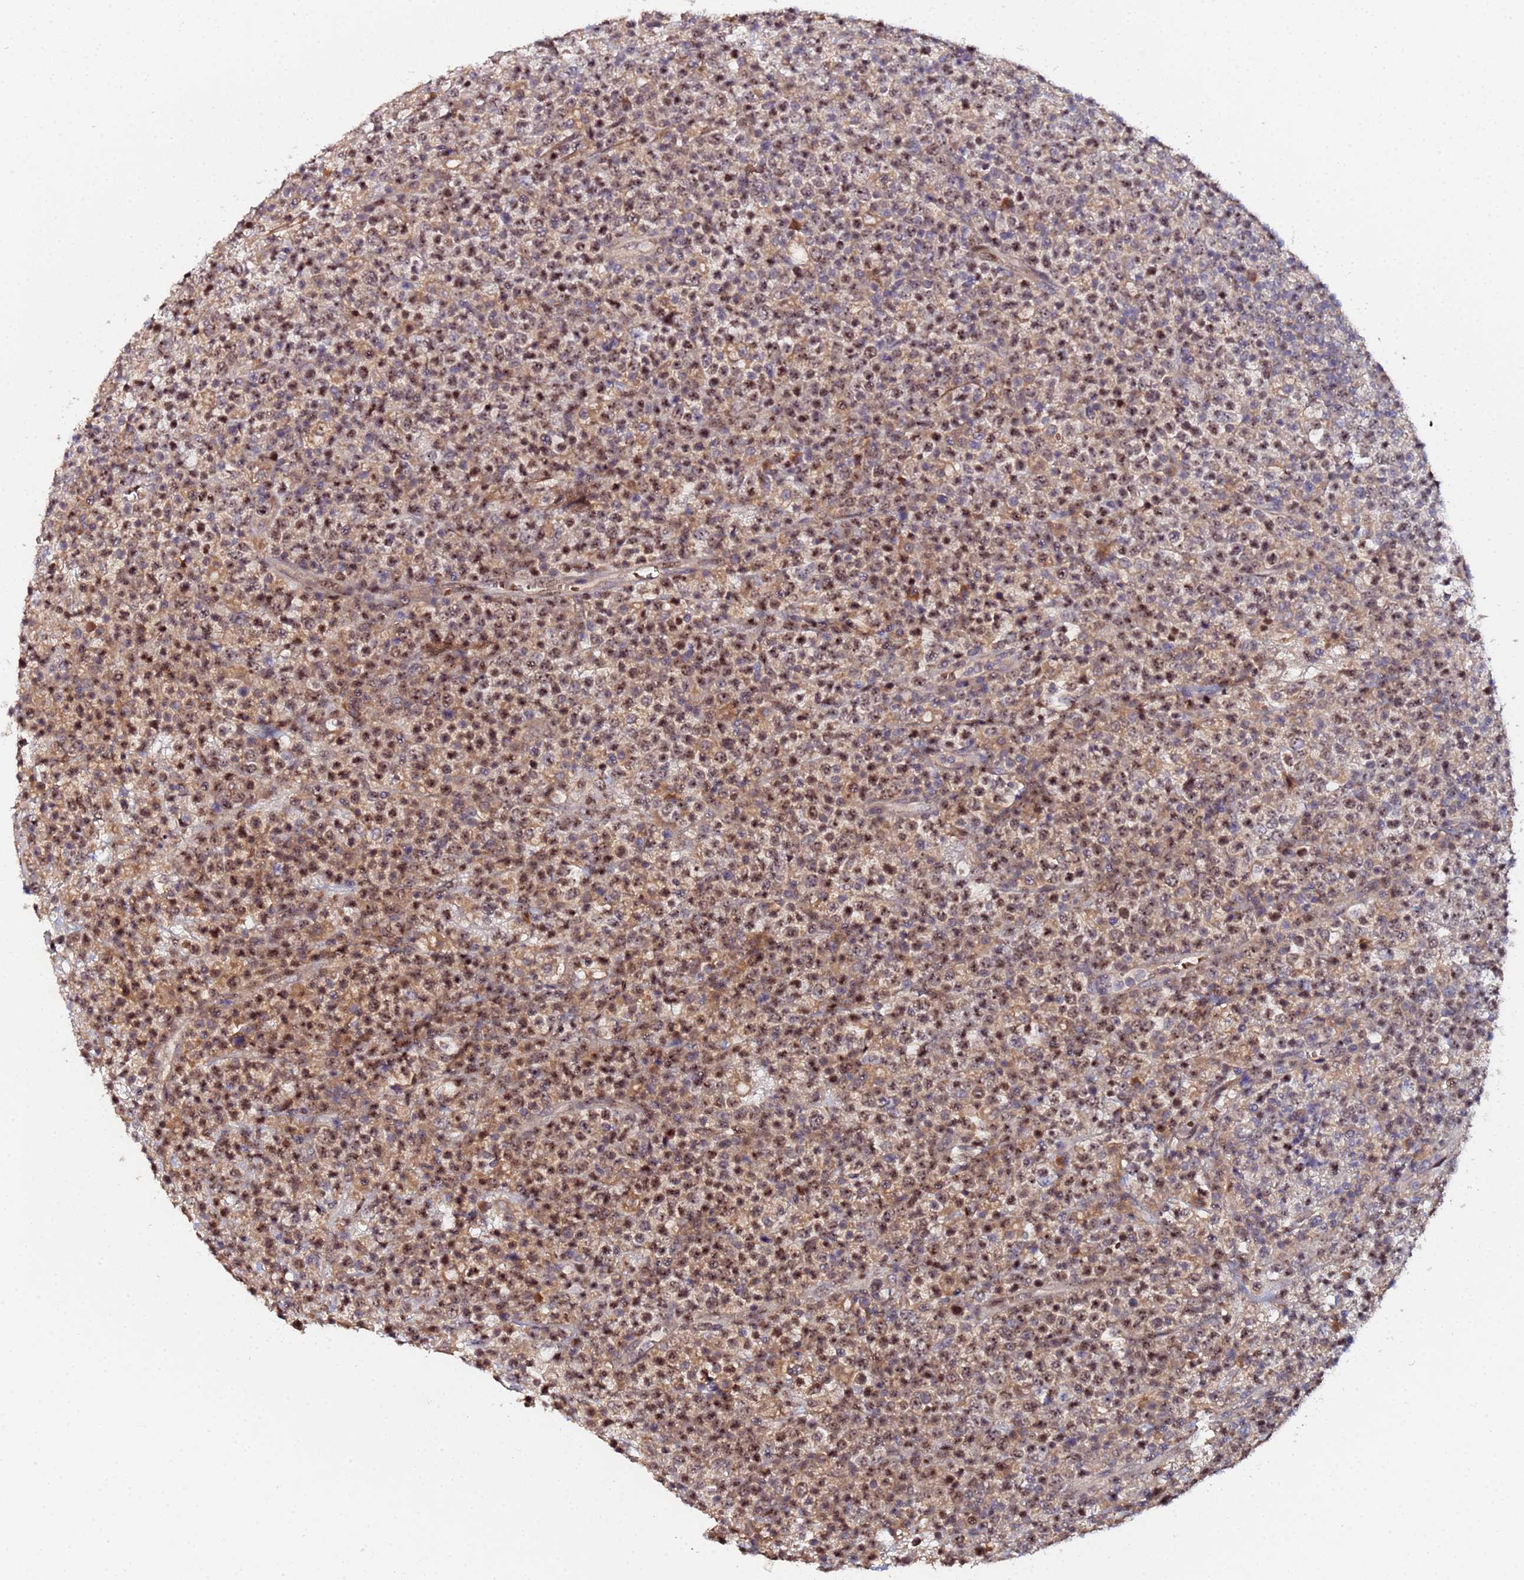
{"staining": {"intensity": "moderate", "quantity": ">75%", "location": "cytoplasmic/membranous,nuclear"}, "tissue": "lymphoma", "cell_type": "Tumor cells", "image_type": "cancer", "snomed": [{"axis": "morphology", "description": "Malignant lymphoma, non-Hodgkin's type, High grade"}, {"axis": "topography", "description": "Colon"}], "caption": "Lymphoma stained with DAB immunohistochemistry exhibits medium levels of moderate cytoplasmic/membranous and nuclear positivity in about >75% of tumor cells. The protein of interest is stained brown, and the nuclei are stained in blue (DAB IHC with brightfield microscopy, high magnification).", "gene": "OSER1", "patient": {"sex": "female", "age": 53}}